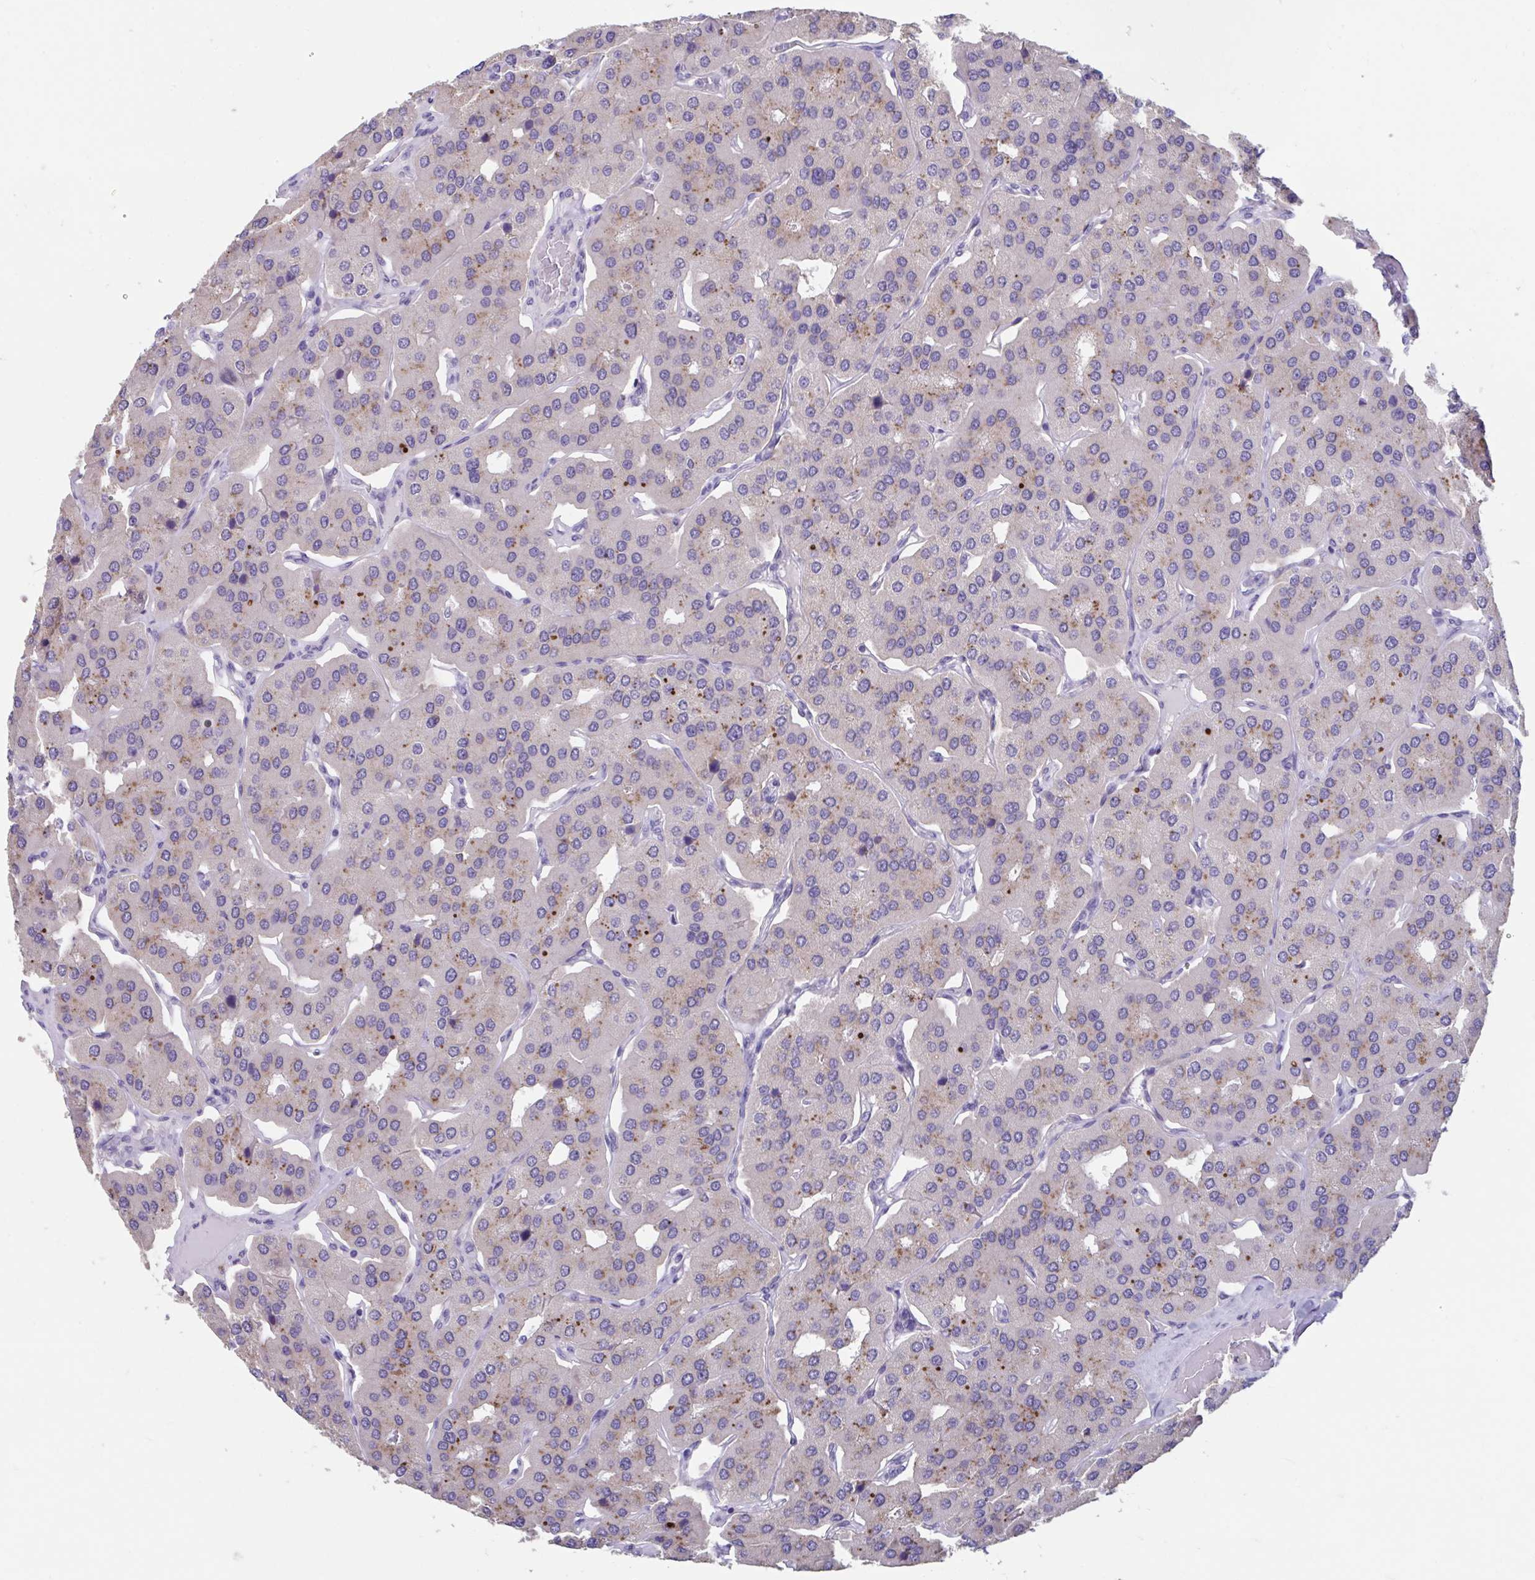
{"staining": {"intensity": "moderate", "quantity": ">75%", "location": "cytoplasmic/membranous"}, "tissue": "parathyroid gland", "cell_type": "Glandular cells", "image_type": "normal", "snomed": [{"axis": "morphology", "description": "Normal tissue, NOS"}, {"axis": "morphology", "description": "Adenoma, NOS"}, {"axis": "topography", "description": "Parathyroid gland"}], "caption": "Parathyroid gland stained with DAB (3,3'-diaminobenzidine) IHC shows medium levels of moderate cytoplasmic/membranous positivity in about >75% of glandular cells. The protein of interest is shown in brown color, while the nuclei are stained blue.", "gene": "GPR162", "patient": {"sex": "female", "age": 86}}